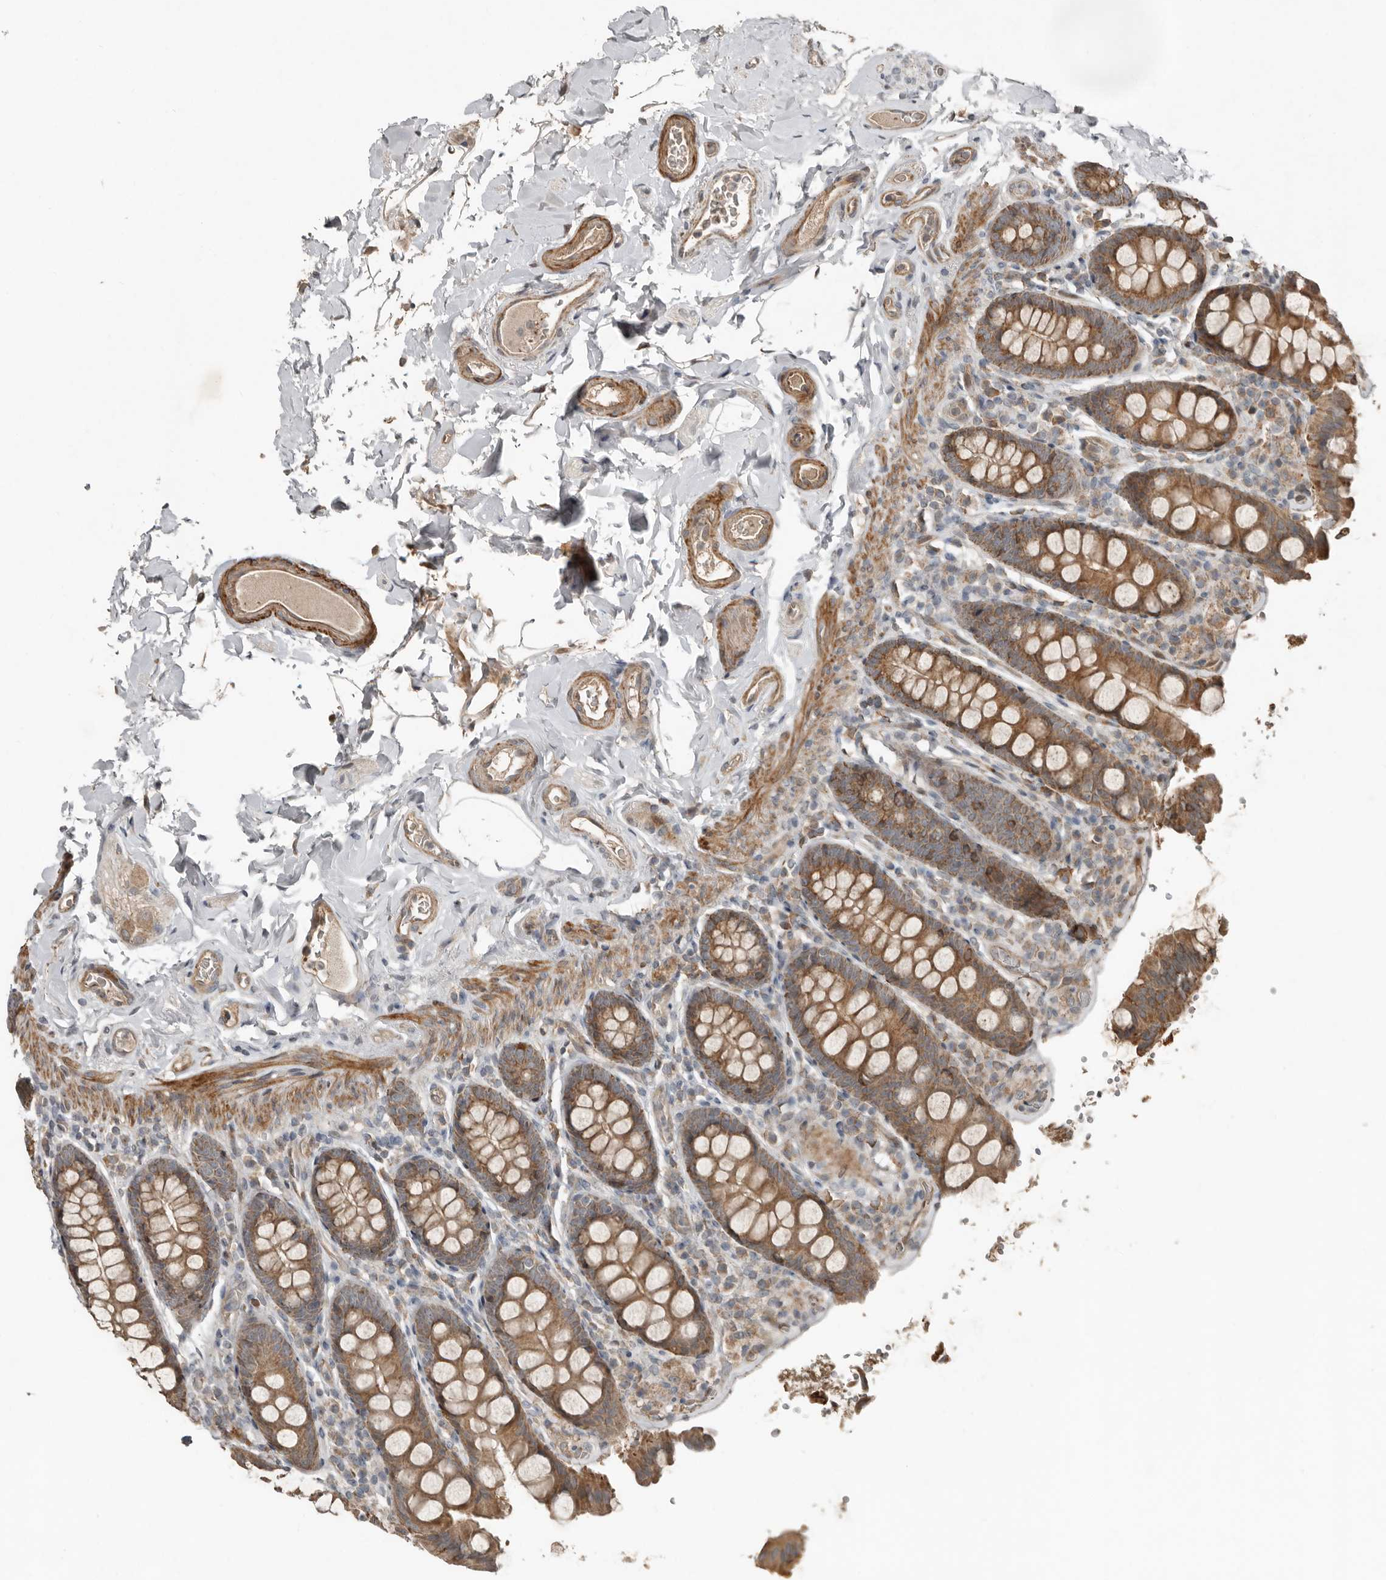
{"staining": {"intensity": "moderate", "quantity": ">75%", "location": "cytoplasmic/membranous"}, "tissue": "colon", "cell_type": "Endothelial cells", "image_type": "normal", "snomed": [{"axis": "morphology", "description": "Normal tissue, NOS"}, {"axis": "topography", "description": "Colon"}, {"axis": "topography", "description": "Peripheral nerve tissue"}], "caption": "Immunohistochemical staining of unremarkable colon demonstrates medium levels of moderate cytoplasmic/membranous positivity in about >75% of endothelial cells. (DAB (3,3'-diaminobenzidine) IHC, brown staining for protein, blue staining for nuclei).", "gene": "SLC6A7", "patient": {"sex": "female", "age": 61}}